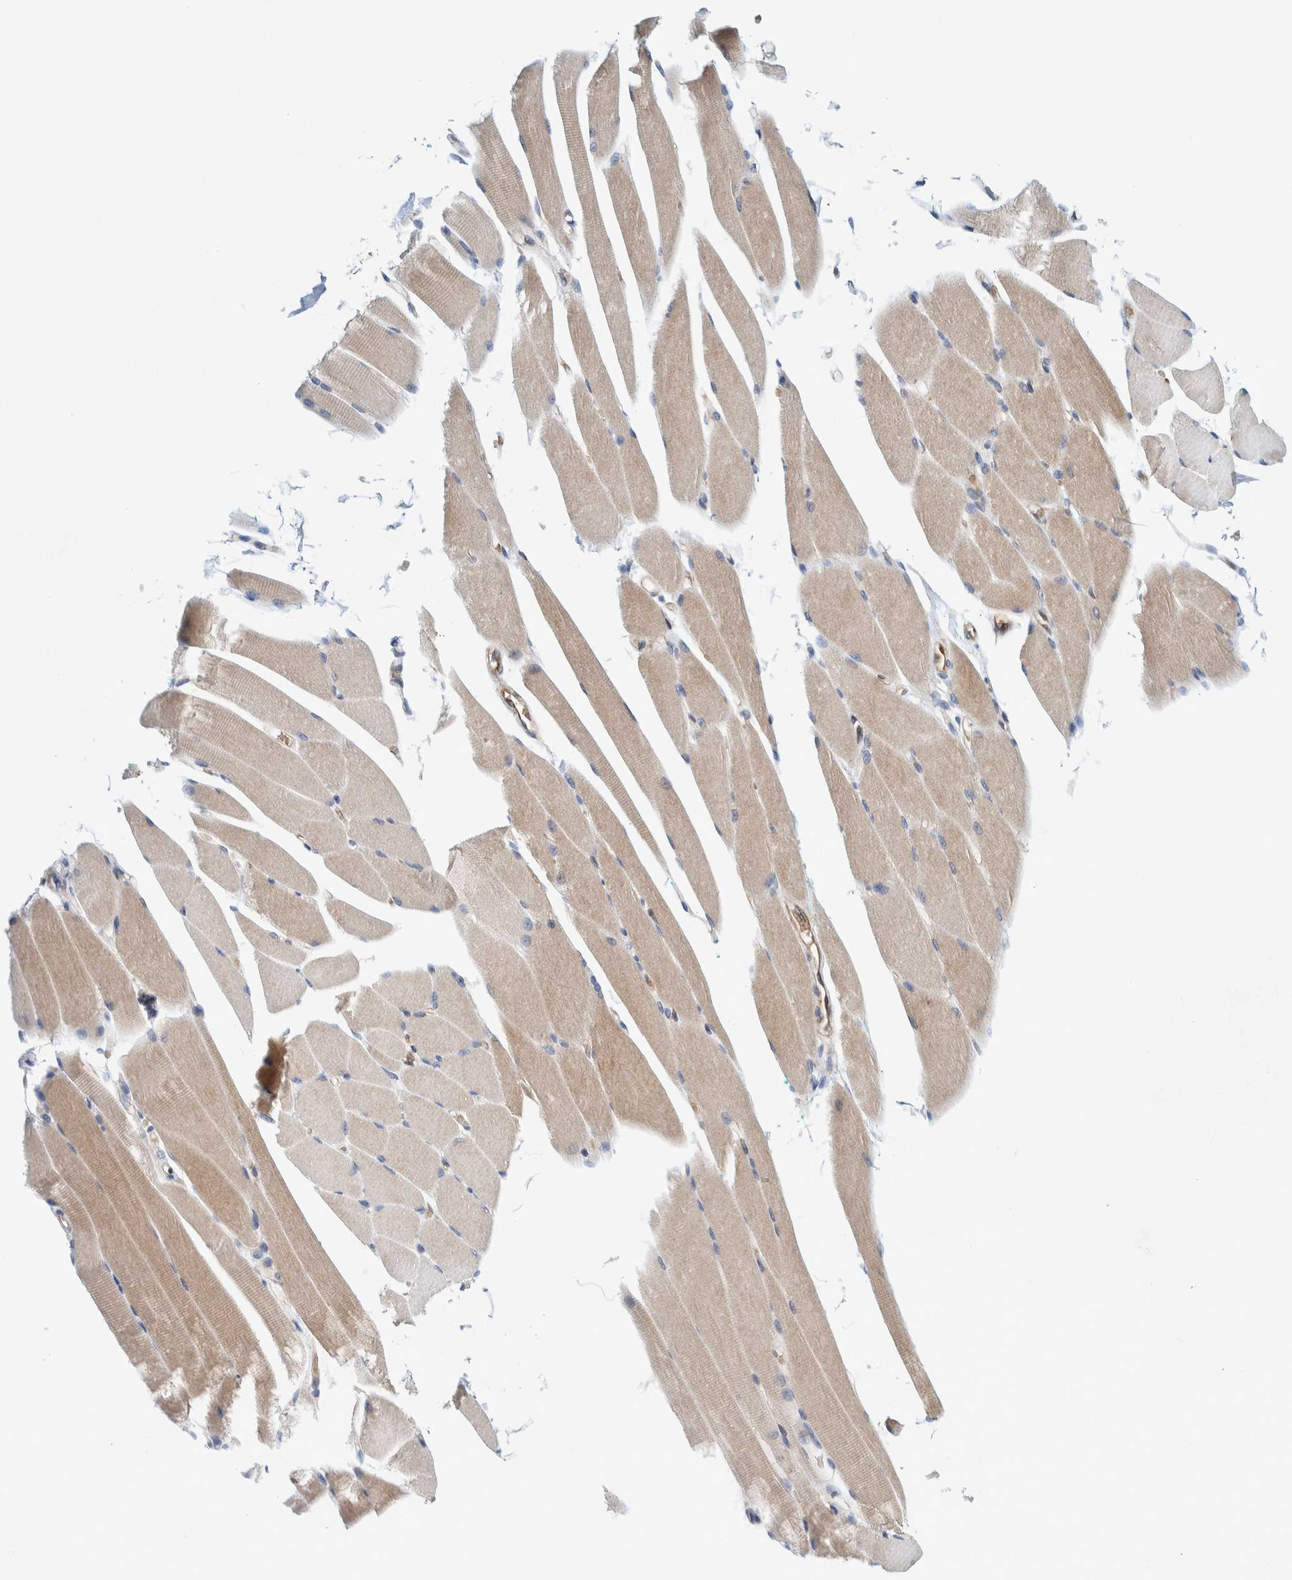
{"staining": {"intensity": "weak", "quantity": ">75%", "location": "cytoplasmic/membranous"}, "tissue": "skeletal muscle", "cell_type": "Myocytes", "image_type": "normal", "snomed": [{"axis": "morphology", "description": "Normal tissue, NOS"}, {"axis": "topography", "description": "Skeletal muscle"}, {"axis": "topography", "description": "Peripheral nerve tissue"}], "caption": "Skeletal muscle stained for a protein (brown) shows weak cytoplasmic/membranous positive staining in about >75% of myocytes.", "gene": "THEM6", "patient": {"sex": "female", "age": 84}}